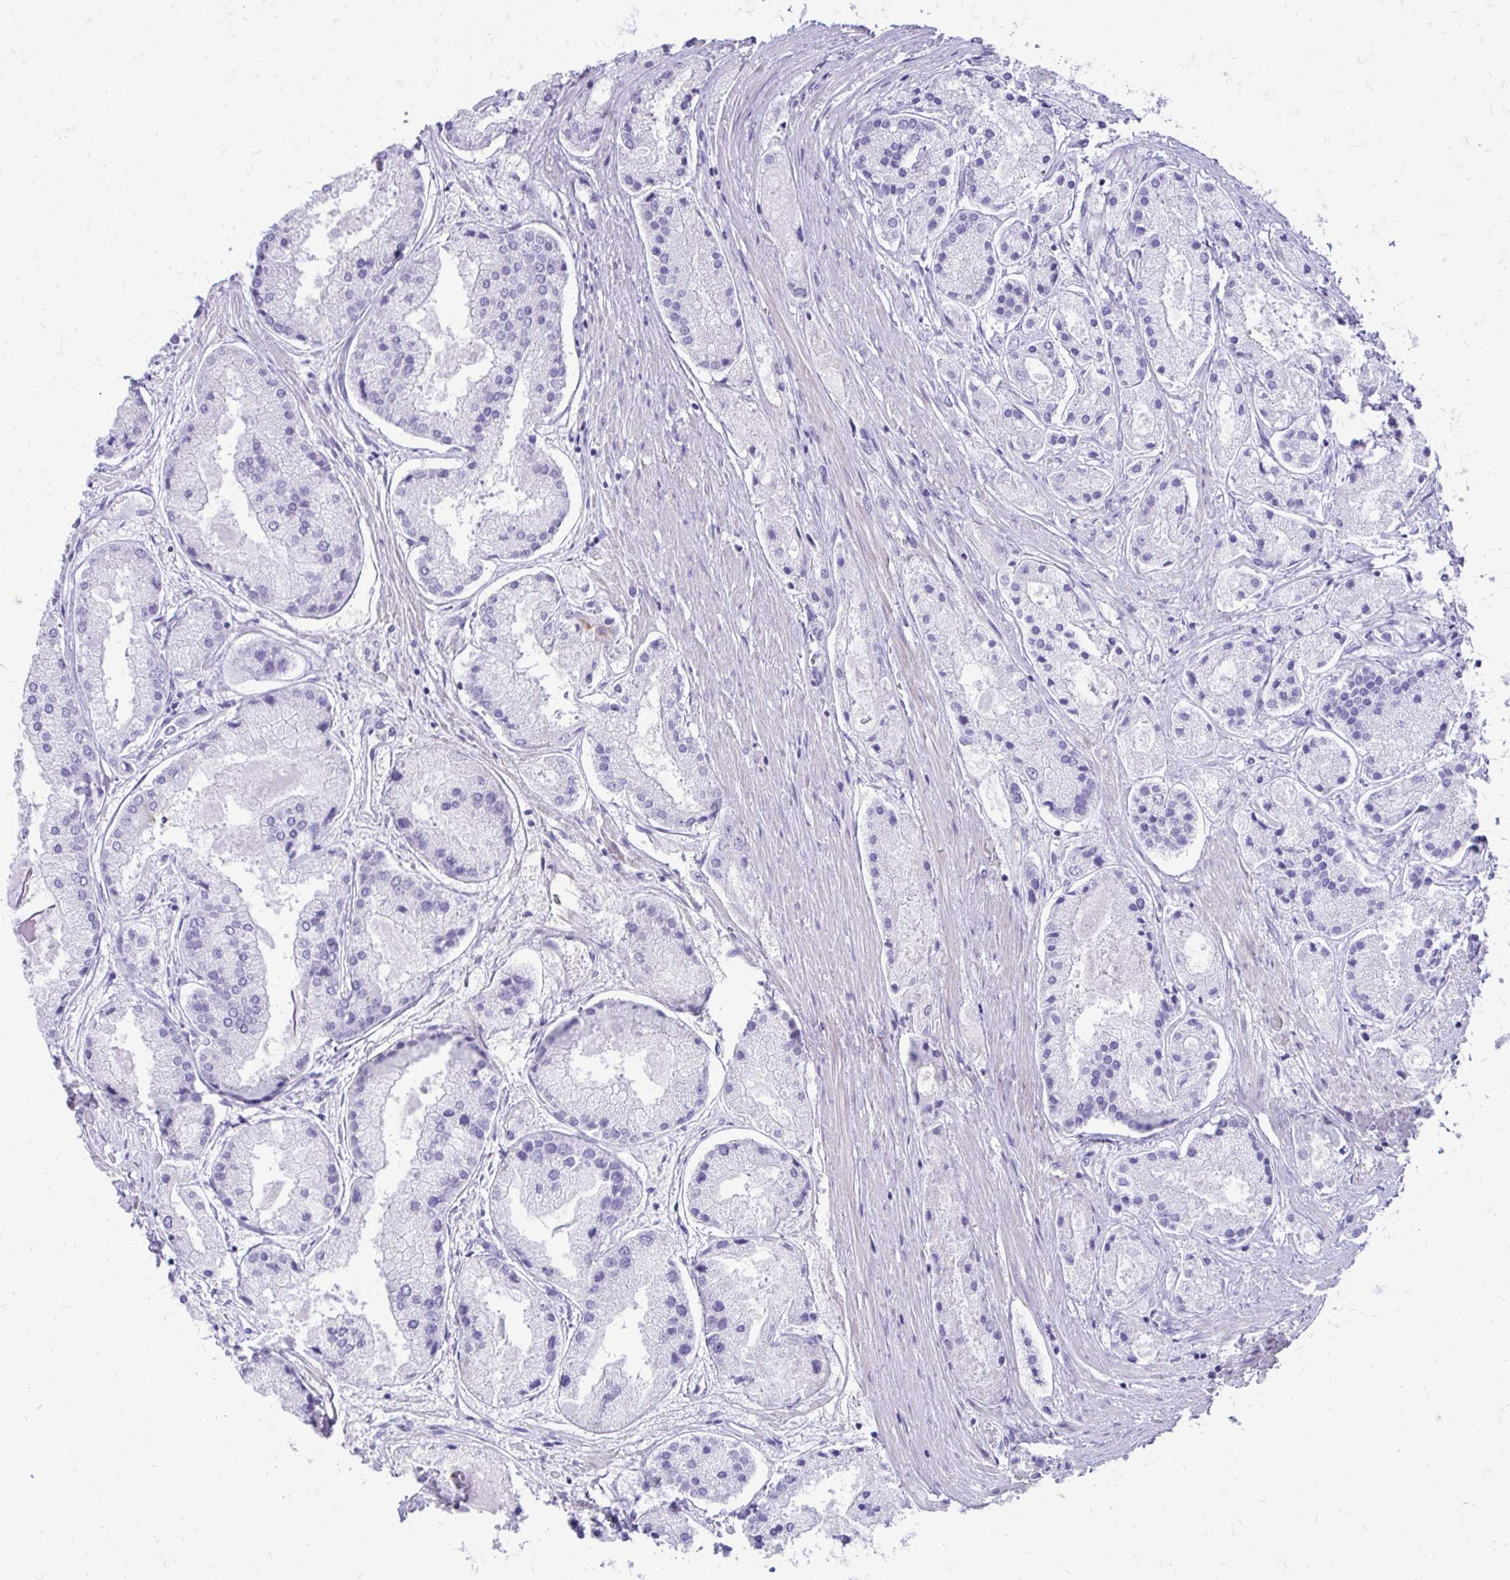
{"staining": {"intensity": "negative", "quantity": "none", "location": "none"}, "tissue": "prostate cancer", "cell_type": "Tumor cells", "image_type": "cancer", "snomed": [{"axis": "morphology", "description": "Adenocarcinoma, High grade"}, {"axis": "topography", "description": "Prostate"}], "caption": "An image of human prostate high-grade adenocarcinoma is negative for staining in tumor cells. (IHC, brightfield microscopy, high magnification).", "gene": "SIGLEC11", "patient": {"sex": "male", "age": 67}}